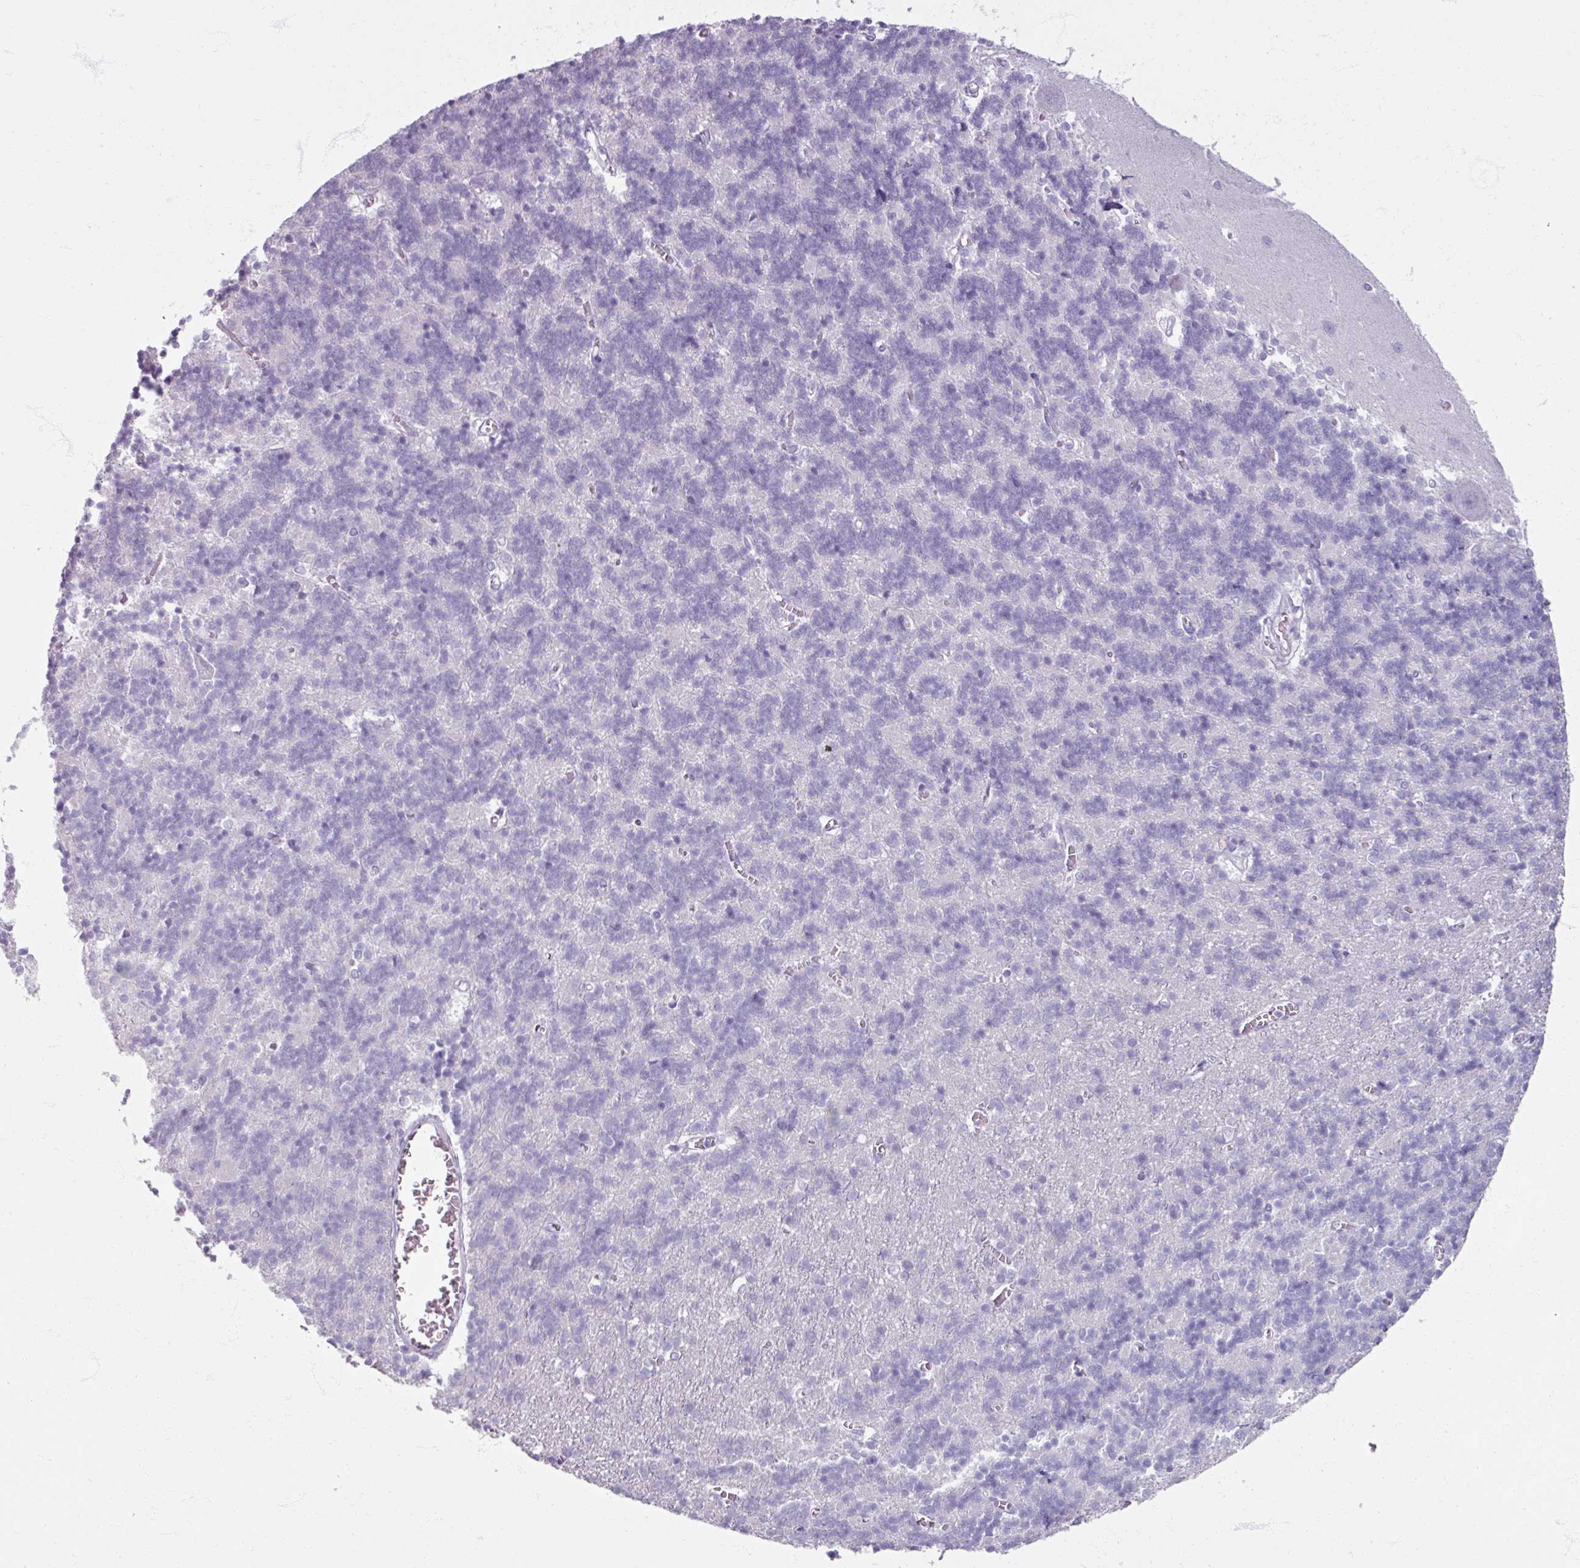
{"staining": {"intensity": "negative", "quantity": "none", "location": "none"}, "tissue": "cerebellum", "cell_type": "Cells in granular layer", "image_type": "normal", "snomed": [{"axis": "morphology", "description": "Normal tissue, NOS"}, {"axis": "topography", "description": "Cerebellum"}], "caption": "Cells in granular layer are negative for brown protein staining in unremarkable cerebellum. The staining was performed using DAB (3,3'-diaminobenzidine) to visualize the protein expression in brown, while the nuclei were stained in blue with hematoxylin (Magnification: 20x).", "gene": "TG", "patient": {"sex": "male", "age": 37}}